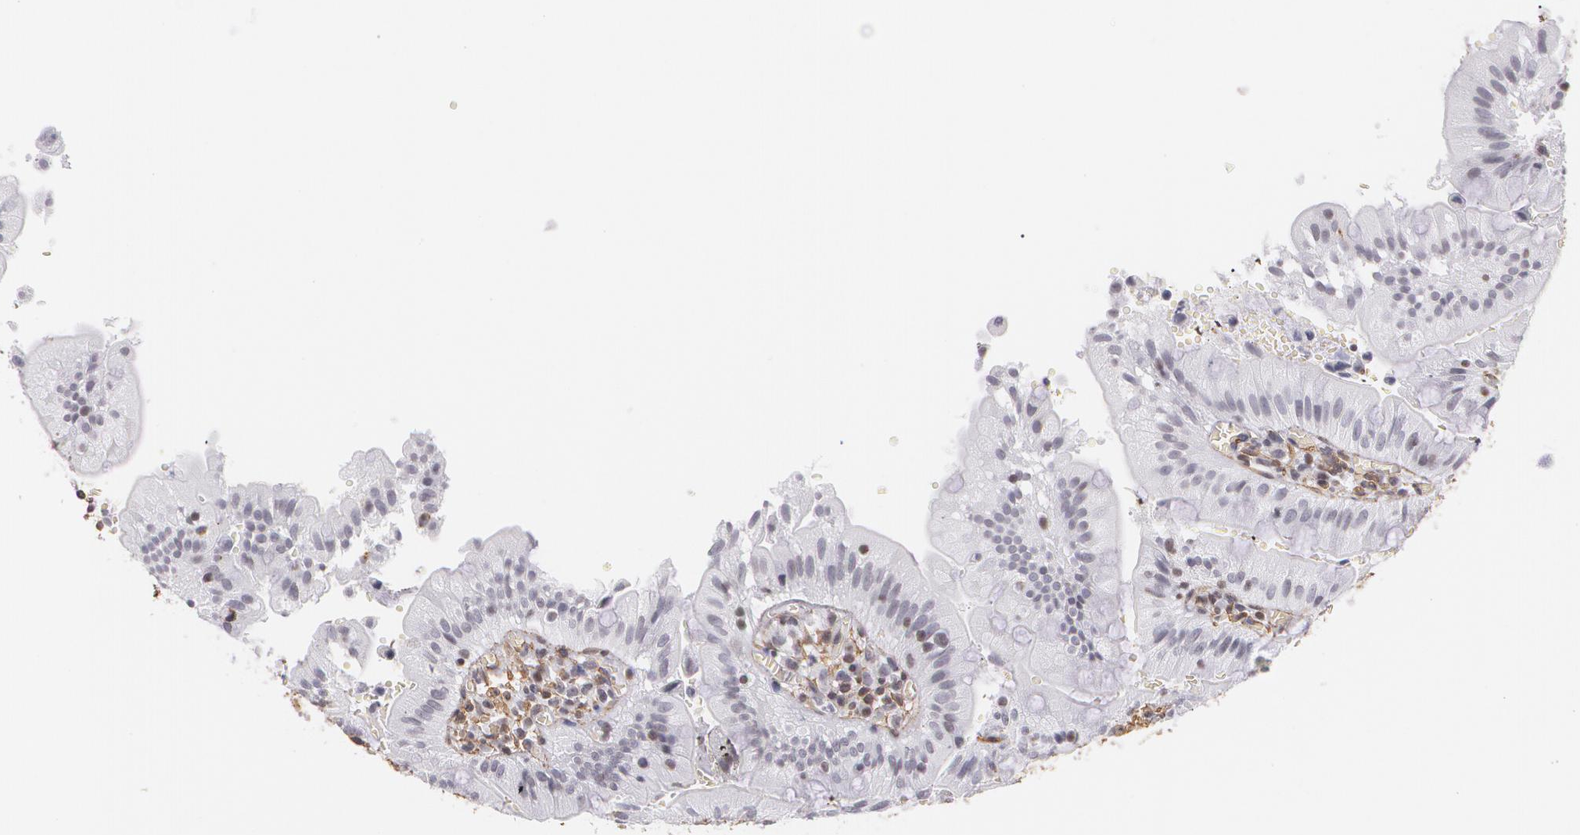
{"staining": {"intensity": "weak", "quantity": "<25%", "location": "nuclear"}, "tissue": "small intestine", "cell_type": "Glandular cells", "image_type": "normal", "snomed": [{"axis": "morphology", "description": "Normal tissue, NOS"}, {"axis": "topography", "description": "Small intestine"}], "caption": "Immunohistochemistry (IHC) micrograph of unremarkable small intestine: human small intestine stained with DAB displays no significant protein positivity in glandular cells.", "gene": "VAMP1", "patient": {"sex": "male", "age": 71}}